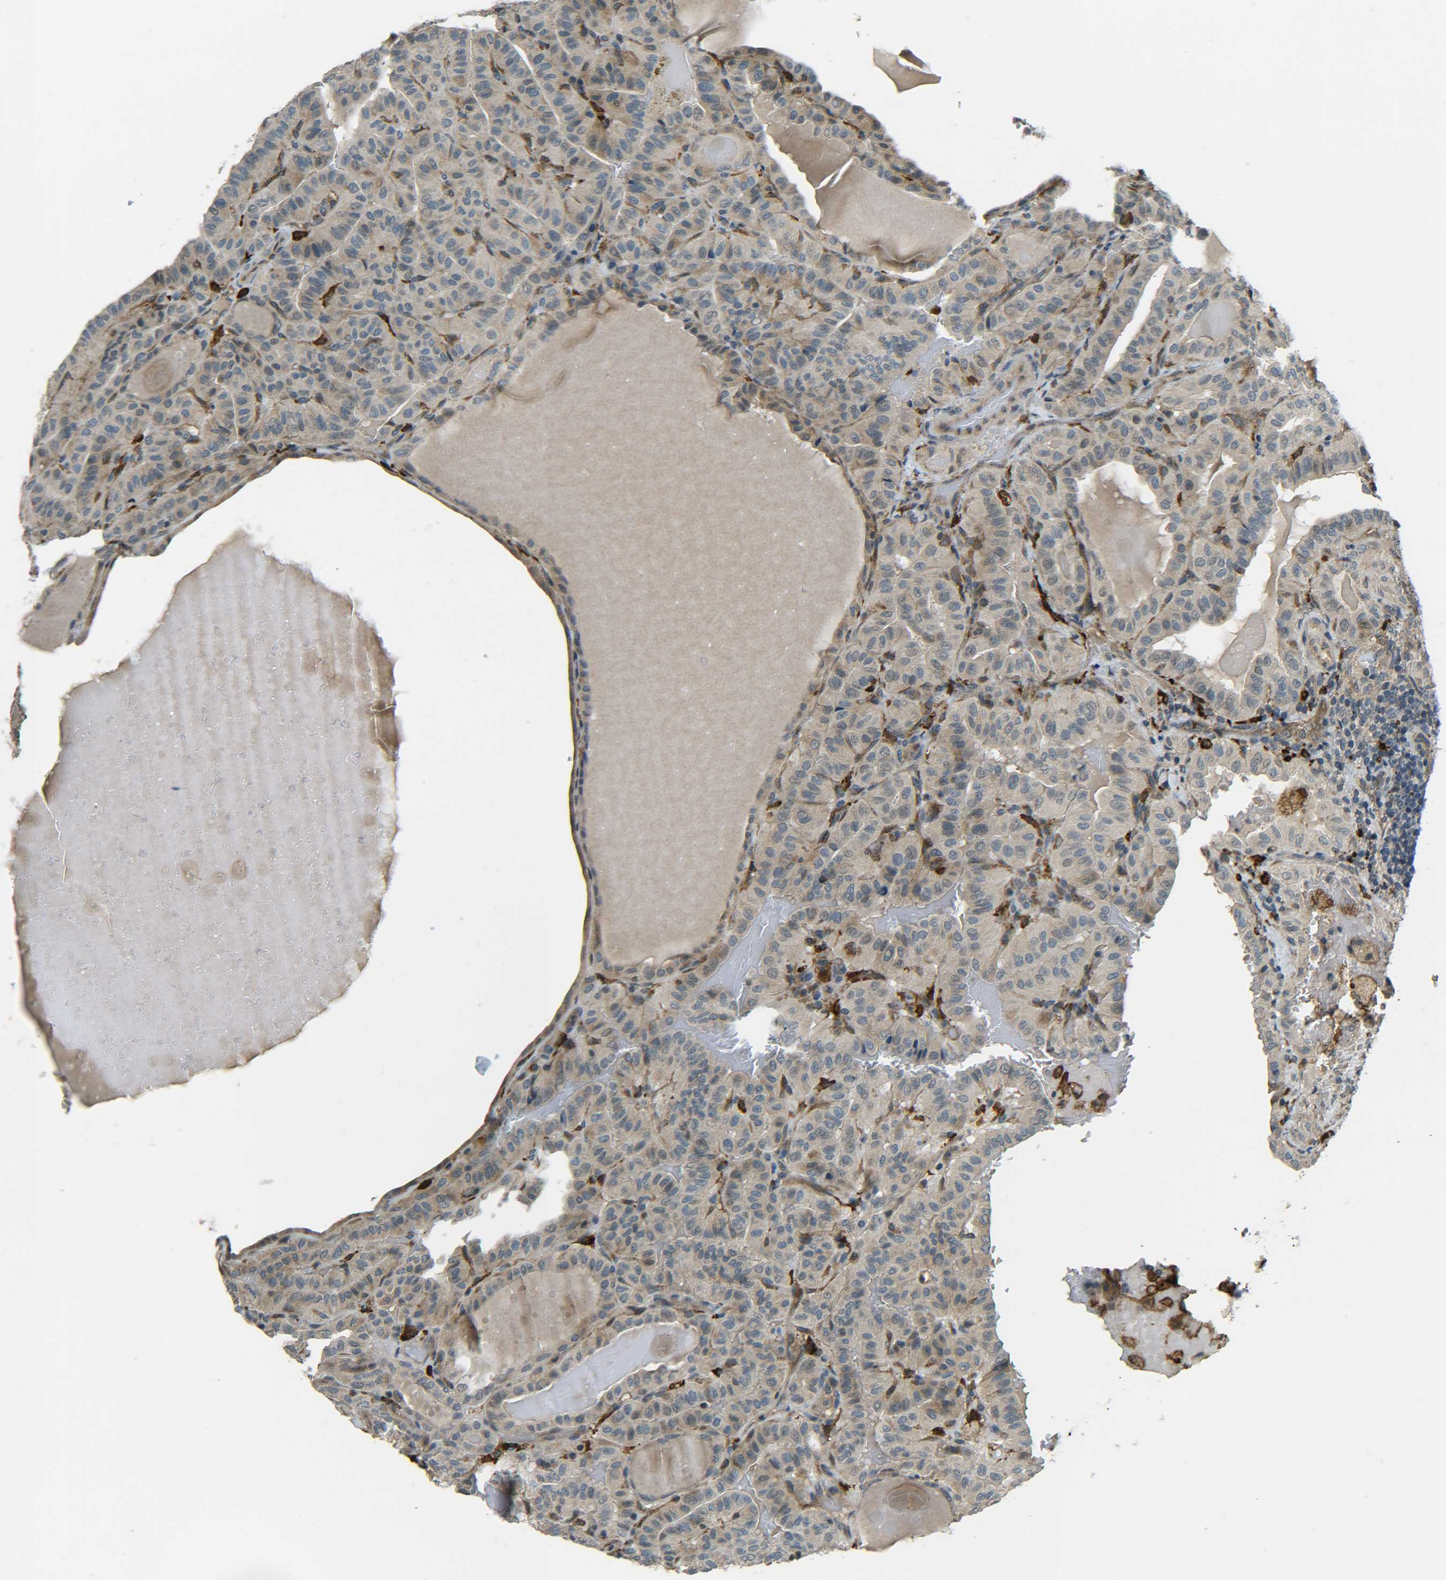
{"staining": {"intensity": "weak", "quantity": ">75%", "location": "cytoplasmic/membranous"}, "tissue": "thyroid cancer", "cell_type": "Tumor cells", "image_type": "cancer", "snomed": [{"axis": "morphology", "description": "Papillary adenocarcinoma, NOS"}, {"axis": "topography", "description": "Thyroid gland"}], "caption": "Immunohistochemistry (IHC) (DAB) staining of human thyroid cancer demonstrates weak cytoplasmic/membranous protein staining in about >75% of tumor cells.", "gene": "DAB2", "patient": {"sex": "male", "age": 77}}